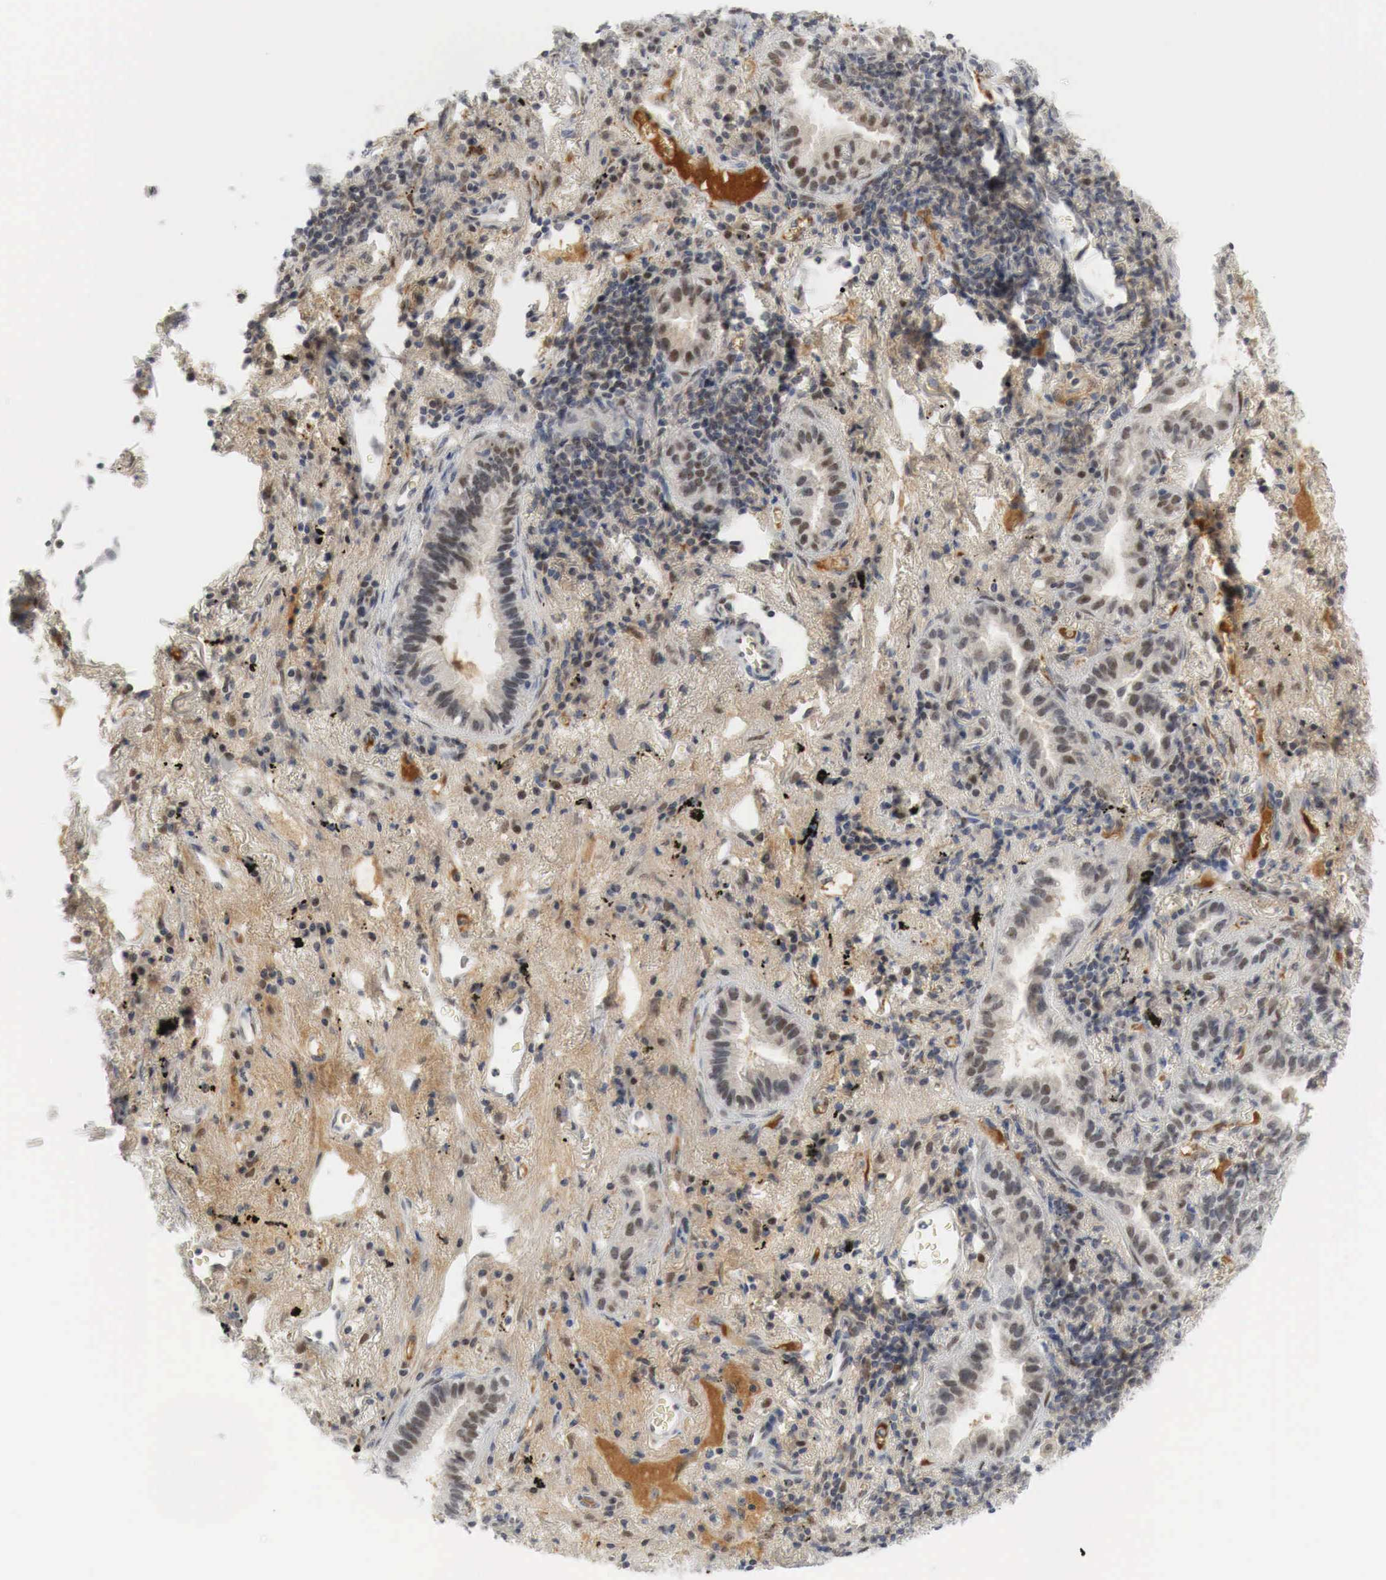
{"staining": {"intensity": "moderate", "quantity": "25%-75%", "location": "cytoplasmic/membranous,nuclear"}, "tissue": "lung cancer", "cell_type": "Tumor cells", "image_type": "cancer", "snomed": [{"axis": "morphology", "description": "Adenocarcinoma, NOS"}, {"axis": "topography", "description": "Lung"}], "caption": "Immunohistochemistry (IHC) (DAB (3,3'-diaminobenzidine)) staining of lung cancer demonstrates moderate cytoplasmic/membranous and nuclear protein positivity in about 25%-75% of tumor cells. (DAB (3,3'-diaminobenzidine) IHC with brightfield microscopy, high magnification).", "gene": "MYC", "patient": {"sex": "female", "age": 50}}